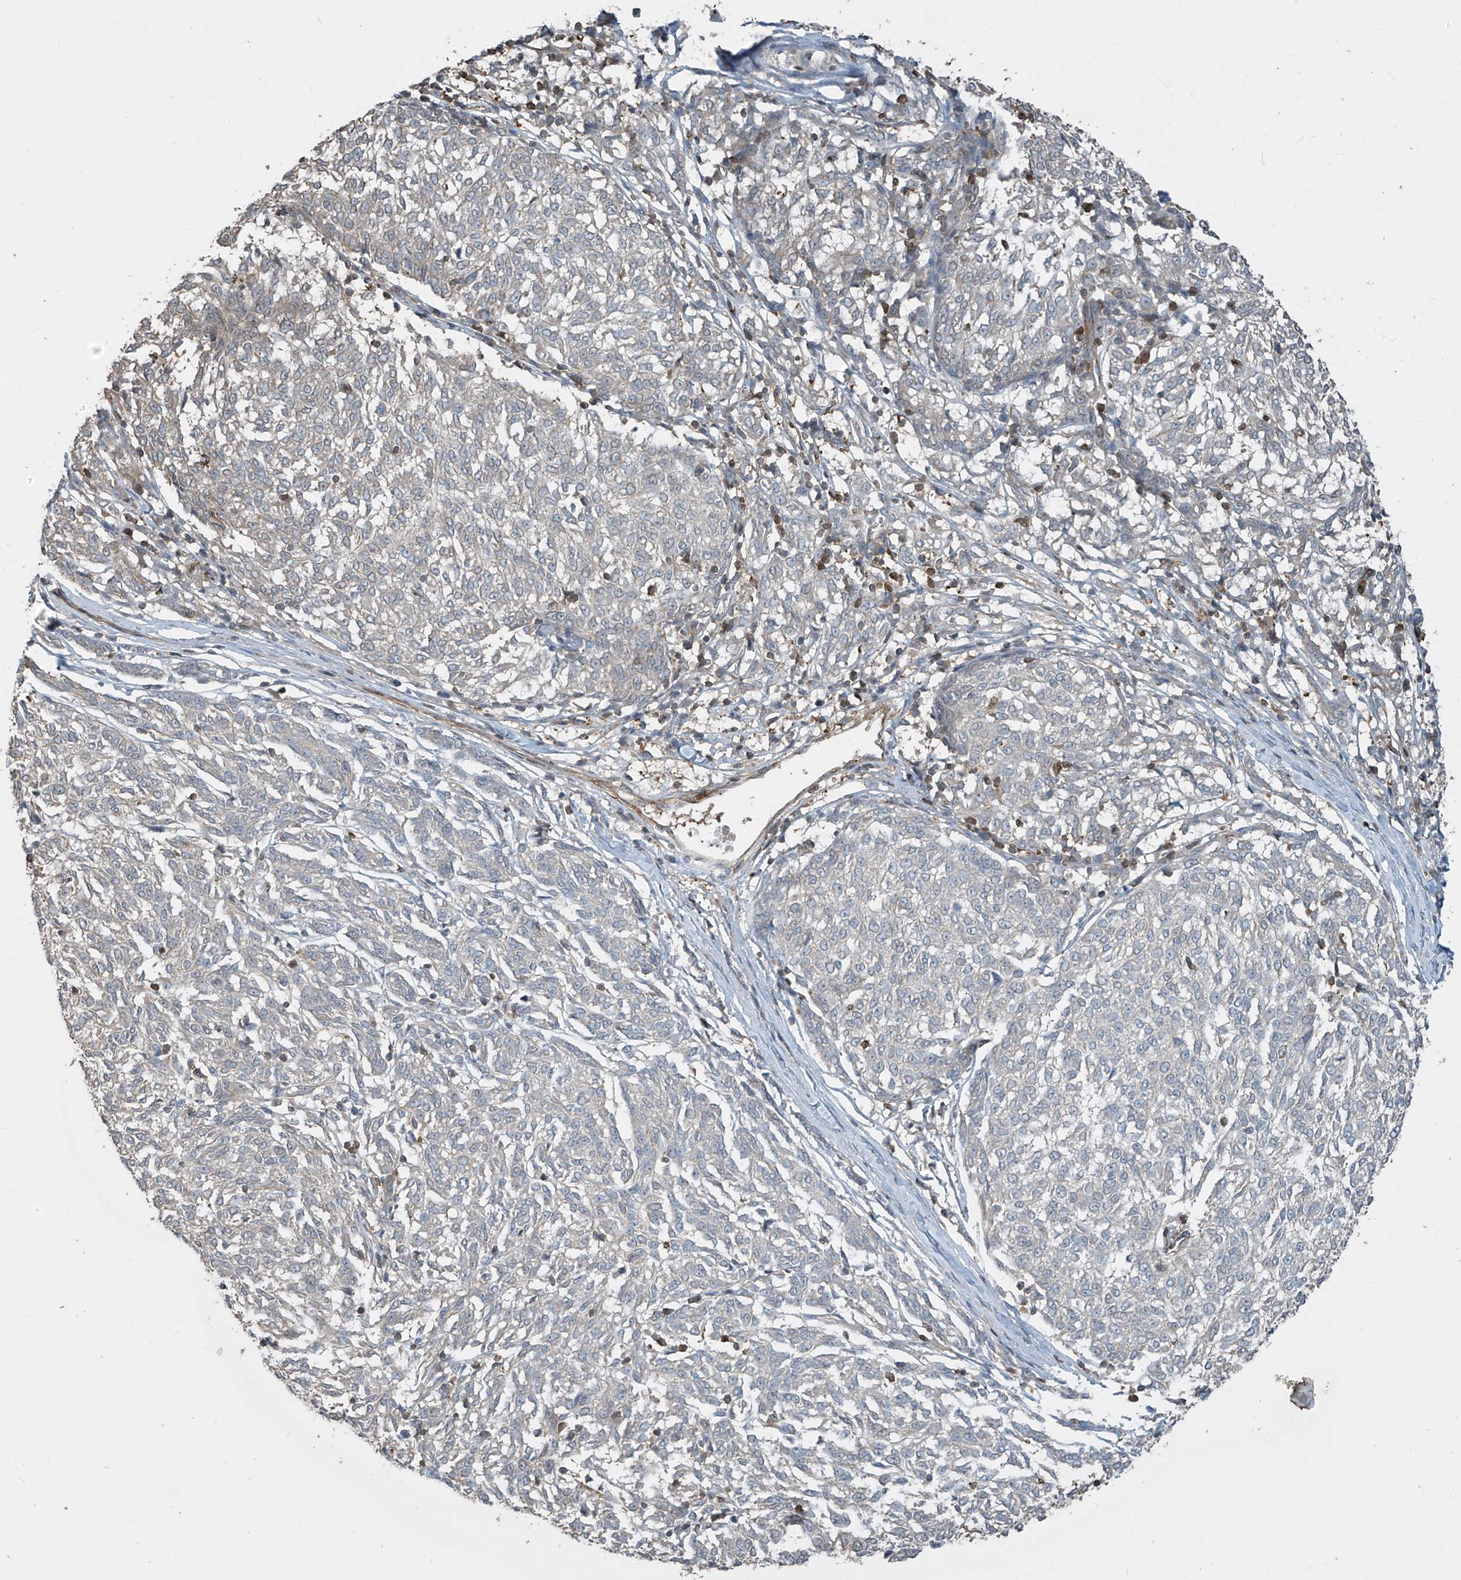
{"staining": {"intensity": "negative", "quantity": "none", "location": "none"}, "tissue": "melanoma", "cell_type": "Tumor cells", "image_type": "cancer", "snomed": [{"axis": "morphology", "description": "Malignant melanoma, NOS"}, {"axis": "topography", "description": "Skin"}], "caption": "Tumor cells show no significant staining in malignant melanoma. Brightfield microscopy of immunohistochemistry stained with DAB (brown) and hematoxylin (blue), captured at high magnification.", "gene": "SH3BGRL3", "patient": {"sex": "female", "age": 72}}